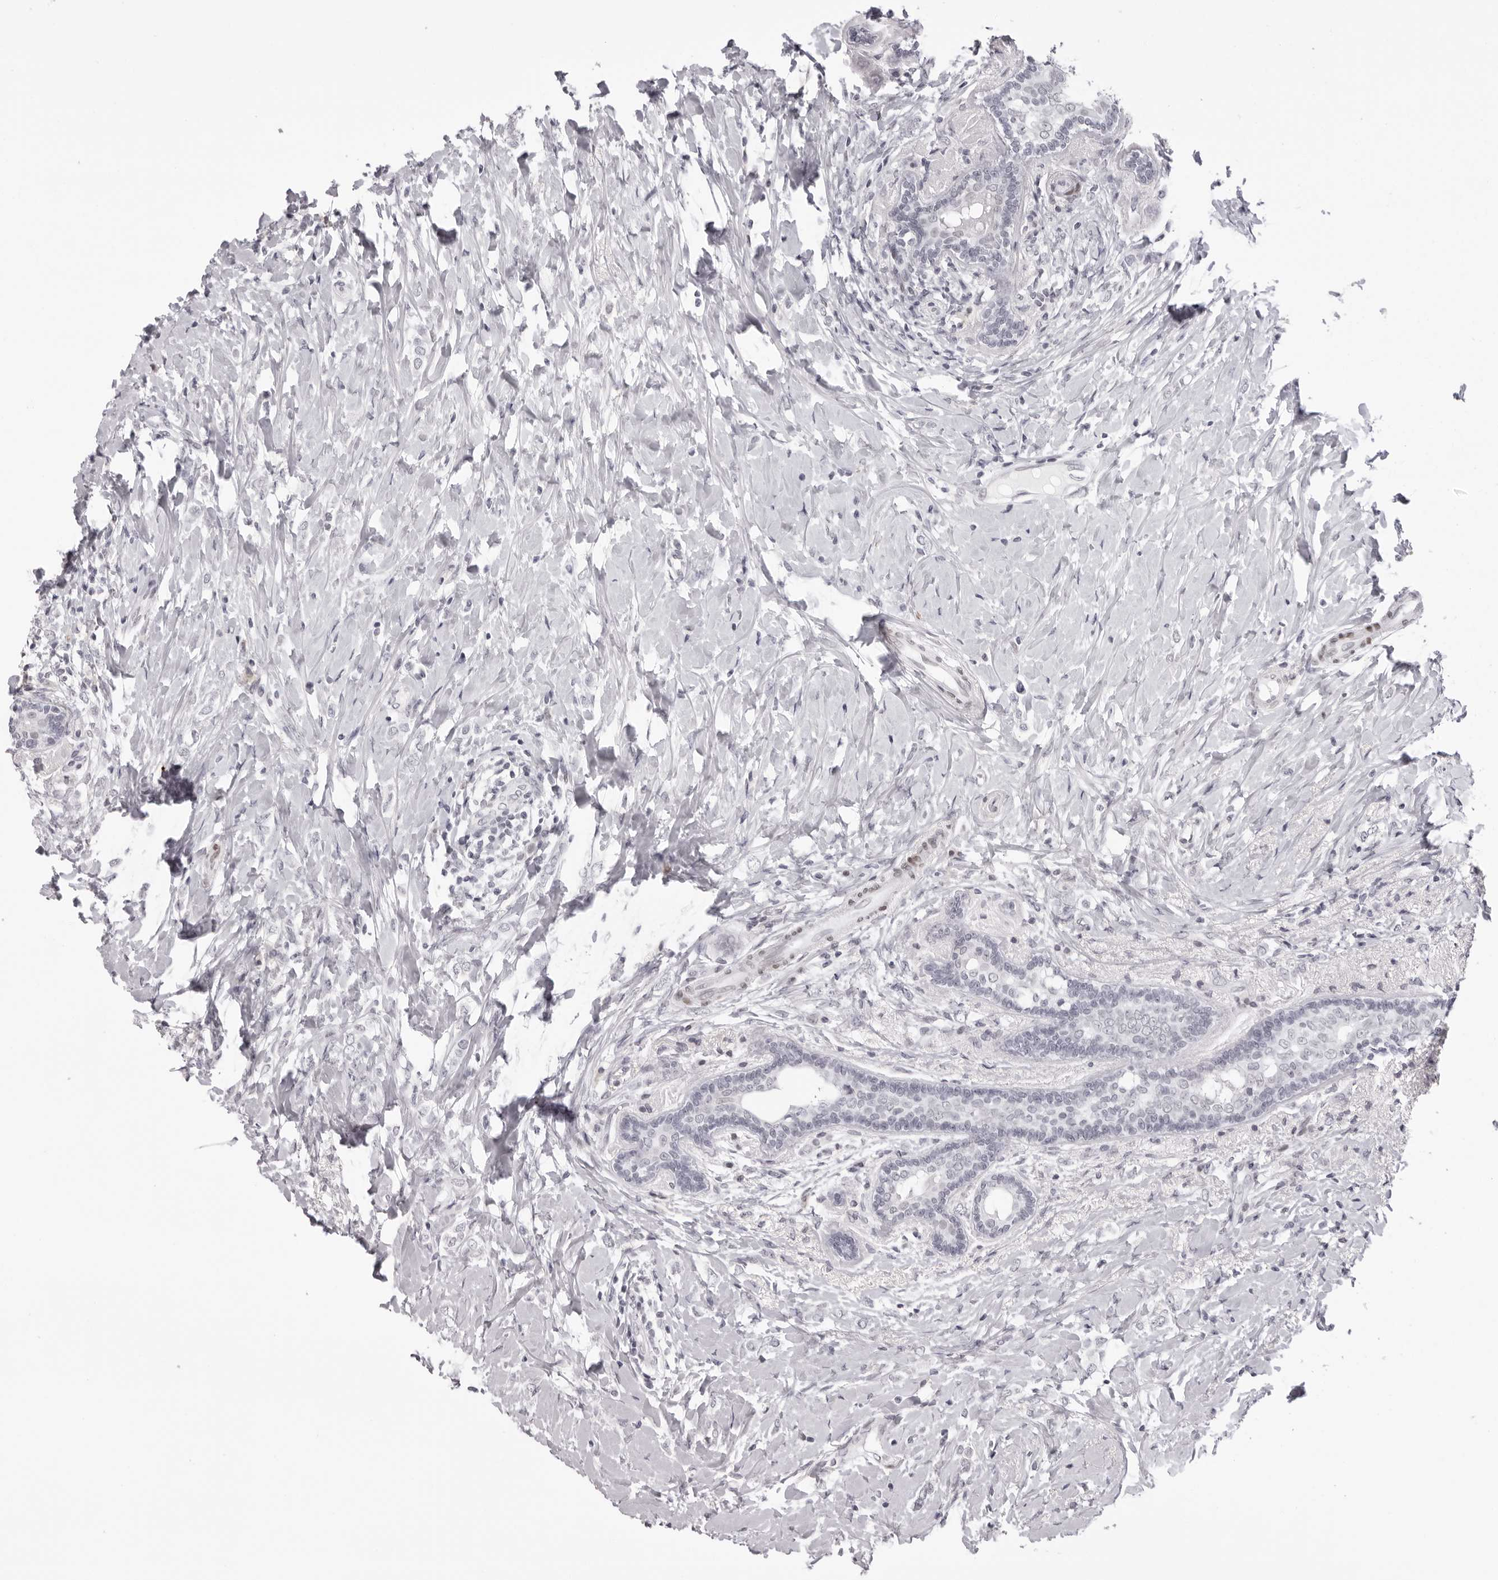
{"staining": {"intensity": "negative", "quantity": "none", "location": "none"}, "tissue": "breast cancer", "cell_type": "Tumor cells", "image_type": "cancer", "snomed": [{"axis": "morphology", "description": "Normal tissue, NOS"}, {"axis": "morphology", "description": "Lobular carcinoma"}, {"axis": "topography", "description": "Breast"}], "caption": "Tumor cells show no significant protein staining in lobular carcinoma (breast).", "gene": "MAFK", "patient": {"sex": "female", "age": 47}}